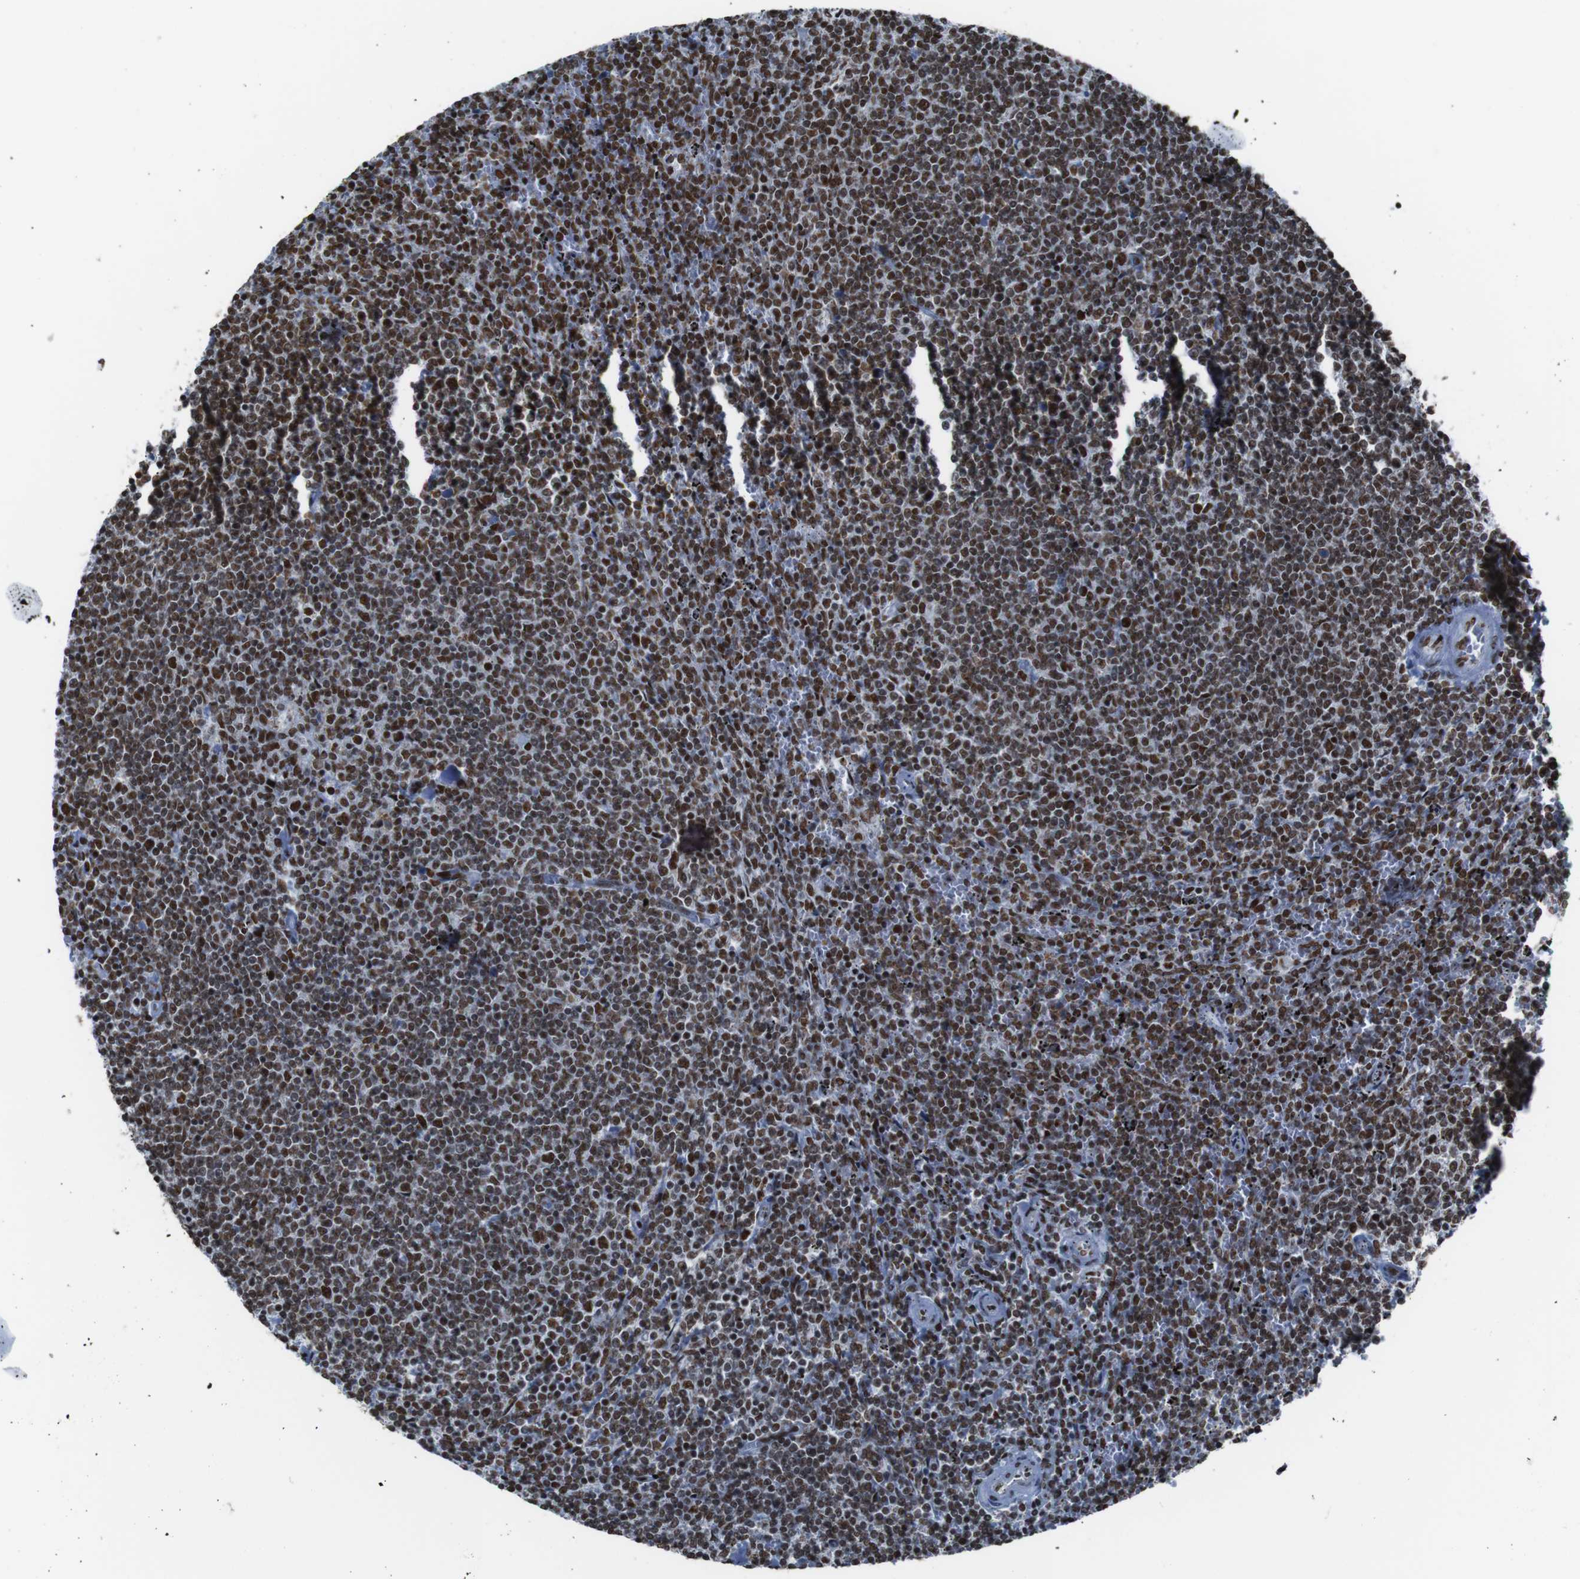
{"staining": {"intensity": "strong", "quantity": ">75%", "location": "nuclear"}, "tissue": "lymphoma", "cell_type": "Tumor cells", "image_type": "cancer", "snomed": [{"axis": "morphology", "description": "Malignant lymphoma, non-Hodgkin's type, Low grade"}, {"axis": "topography", "description": "Spleen"}], "caption": "The photomicrograph displays a brown stain indicating the presence of a protein in the nuclear of tumor cells in low-grade malignant lymphoma, non-Hodgkin's type. (DAB (3,3'-diaminobenzidine) = brown stain, brightfield microscopy at high magnification).", "gene": "ROMO1", "patient": {"sex": "female", "age": 50}}